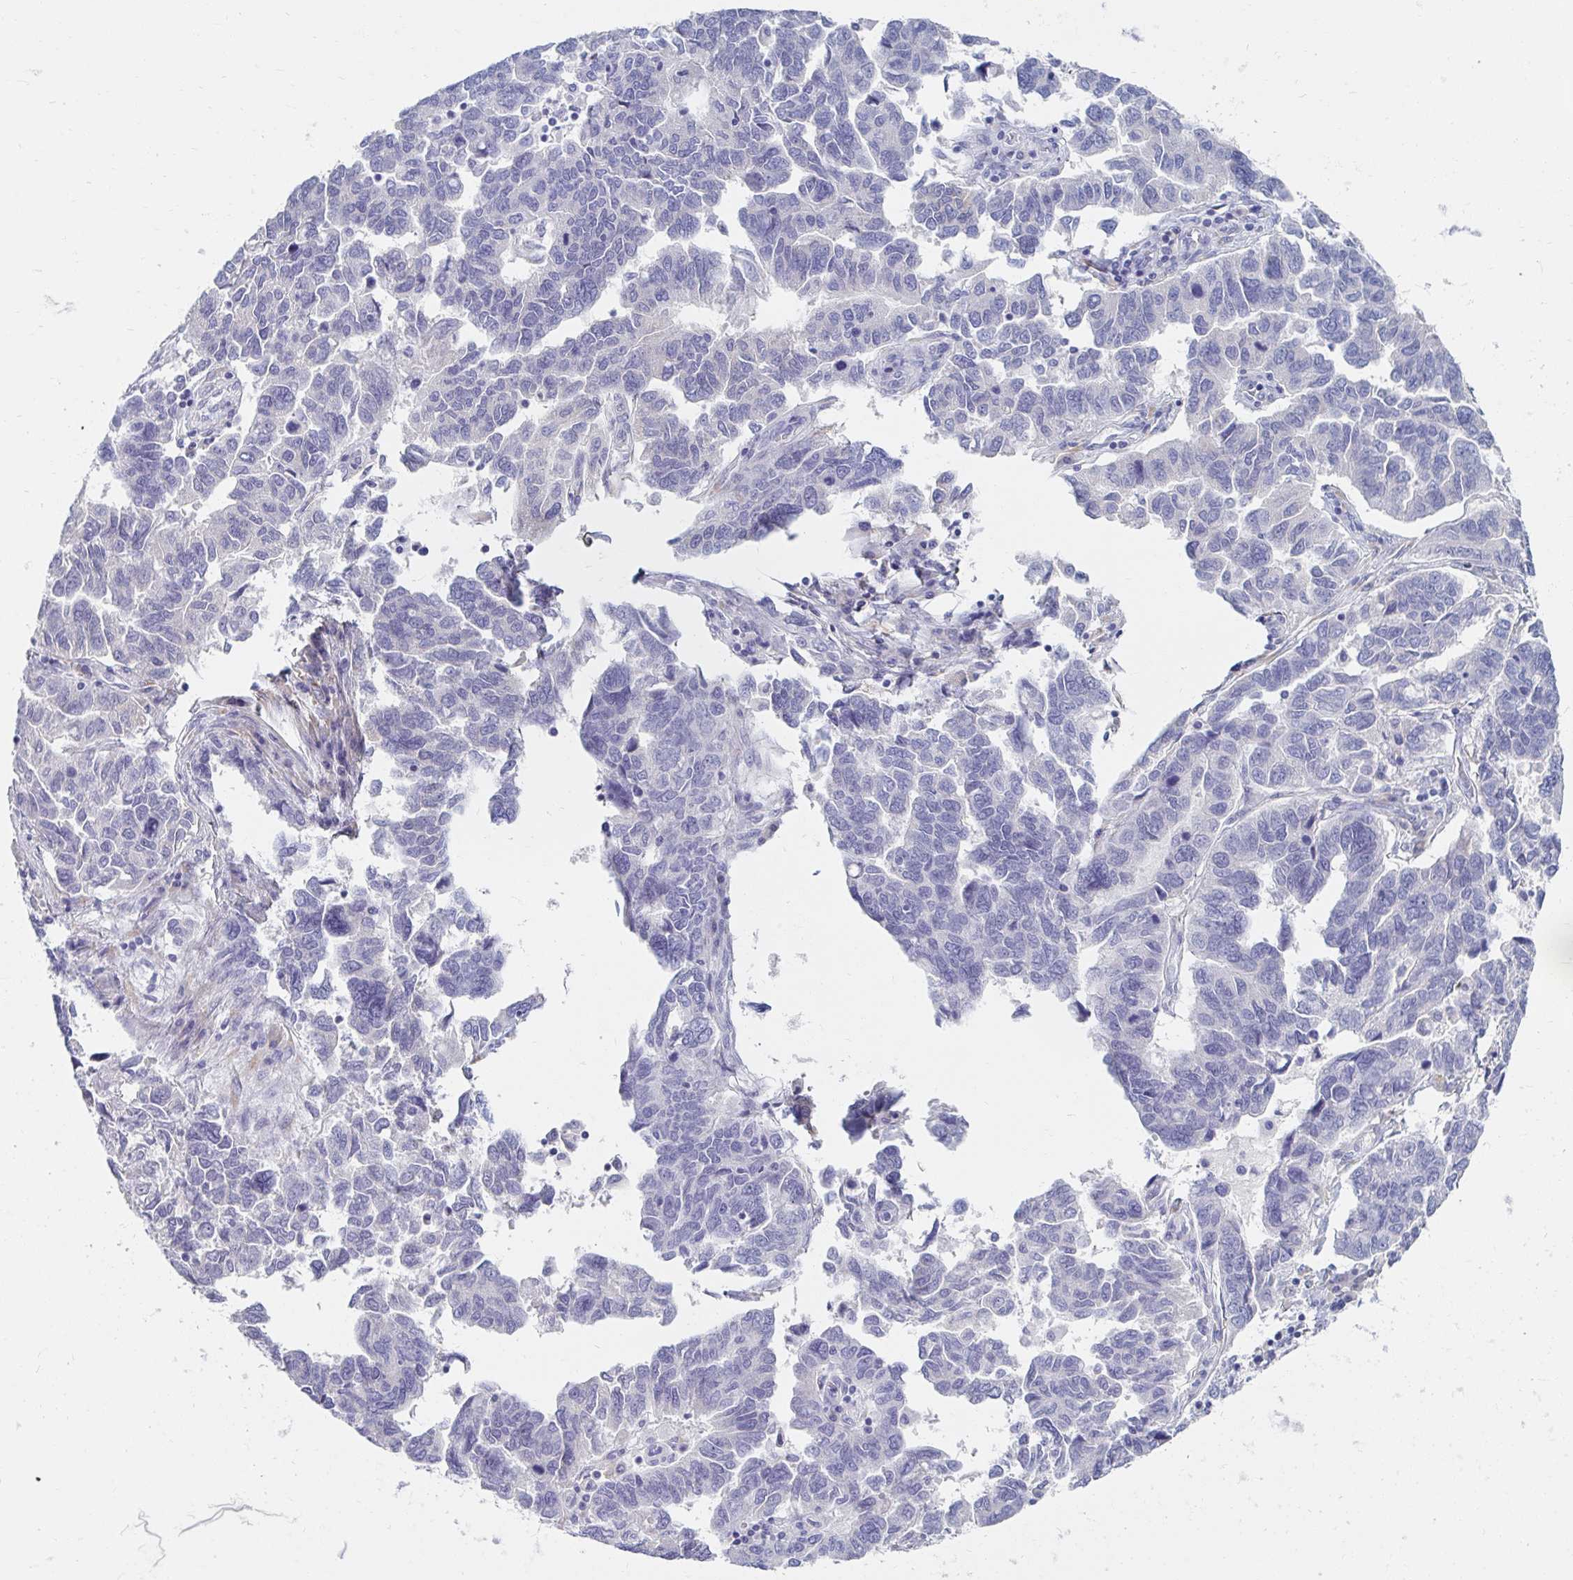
{"staining": {"intensity": "negative", "quantity": "none", "location": "none"}, "tissue": "ovarian cancer", "cell_type": "Tumor cells", "image_type": "cancer", "snomed": [{"axis": "morphology", "description": "Cystadenocarcinoma, serous, NOS"}, {"axis": "topography", "description": "Ovary"}], "caption": "There is no significant staining in tumor cells of ovarian cancer (serous cystadenocarcinoma).", "gene": "MYLK2", "patient": {"sex": "female", "age": 64}}